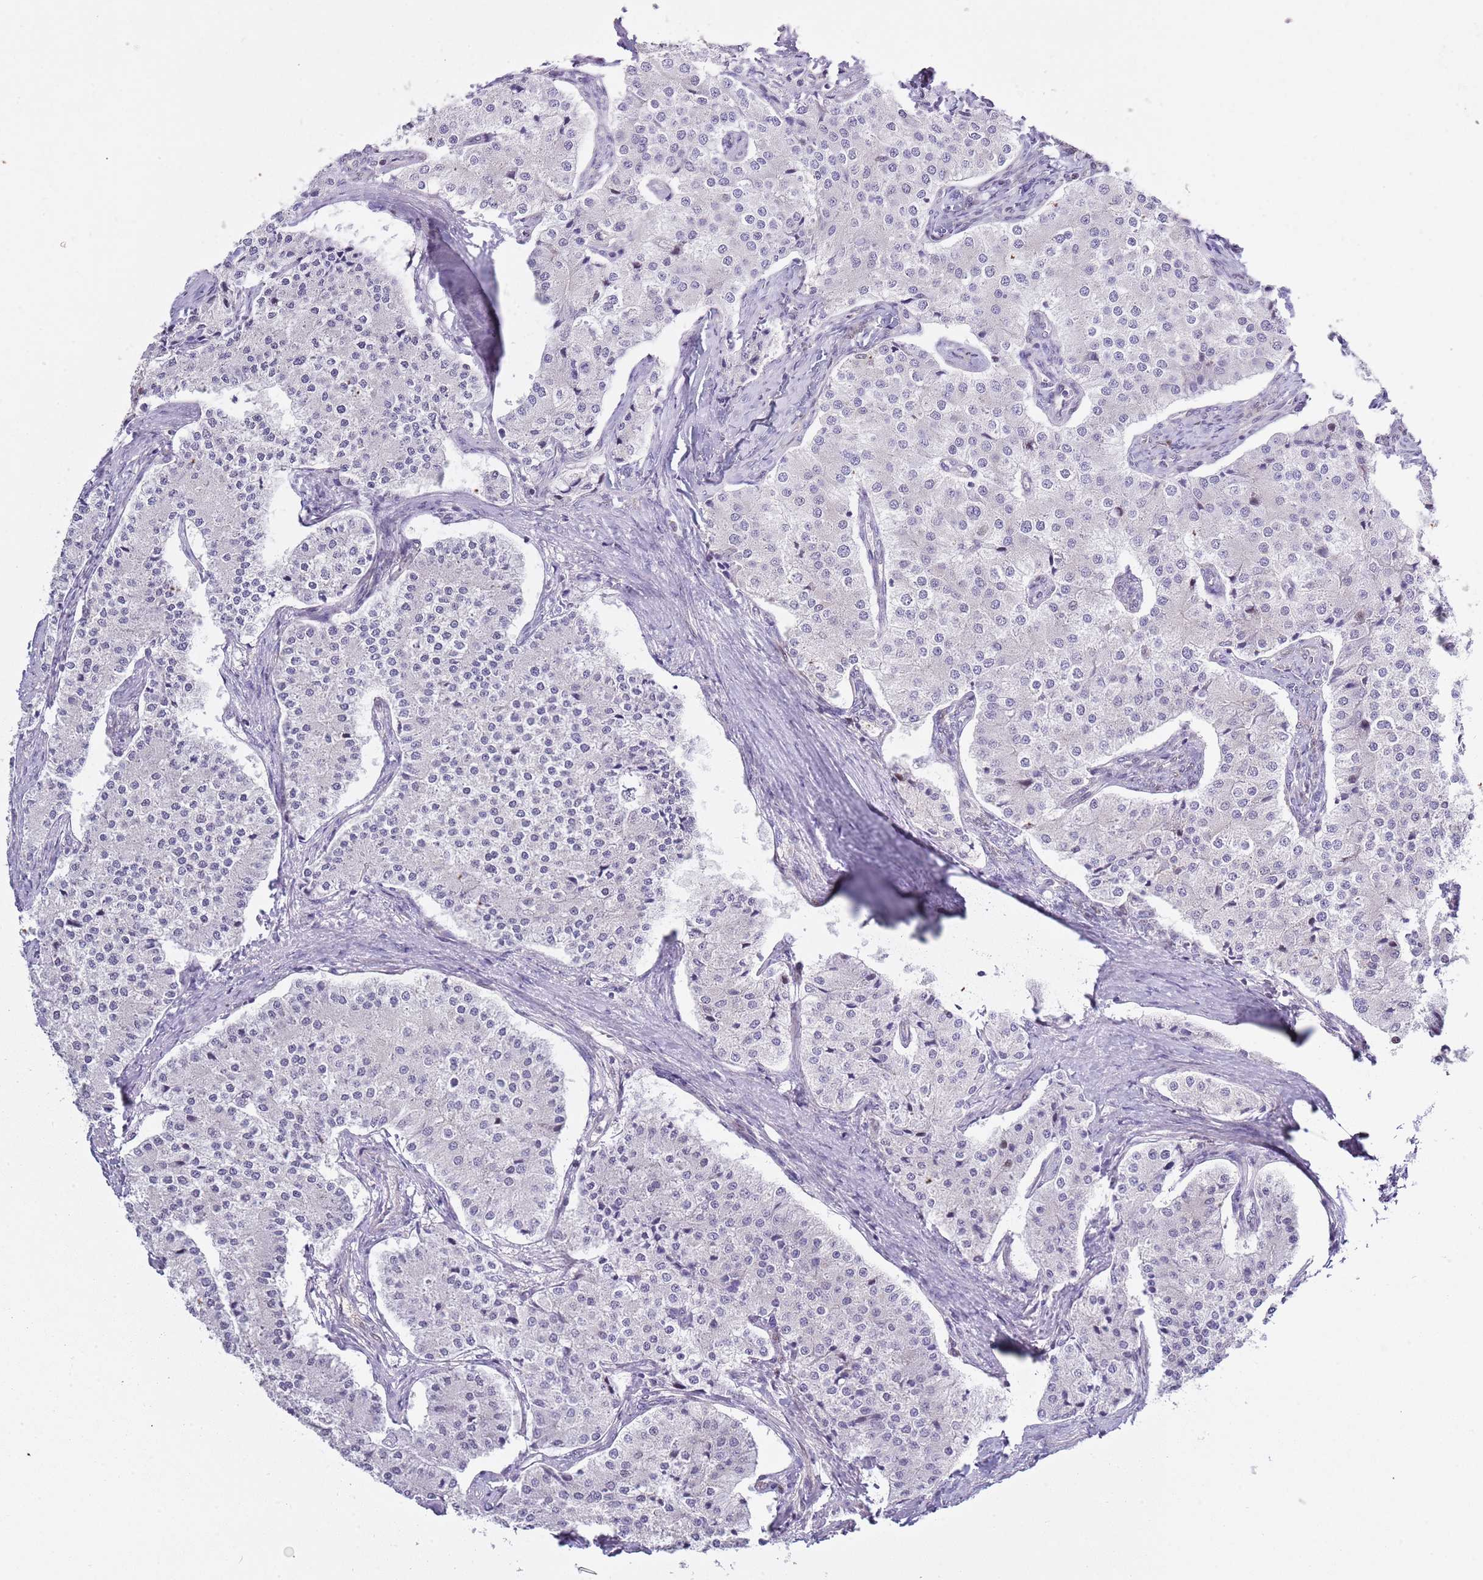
{"staining": {"intensity": "moderate", "quantity": "<25%", "location": "nuclear"}, "tissue": "carcinoid", "cell_type": "Tumor cells", "image_type": "cancer", "snomed": [{"axis": "morphology", "description": "Carcinoid, malignant, NOS"}, {"axis": "topography", "description": "Colon"}], "caption": "A brown stain labels moderate nuclear positivity of a protein in human carcinoid tumor cells.", "gene": "NBPF6", "patient": {"sex": "female", "age": 52}}